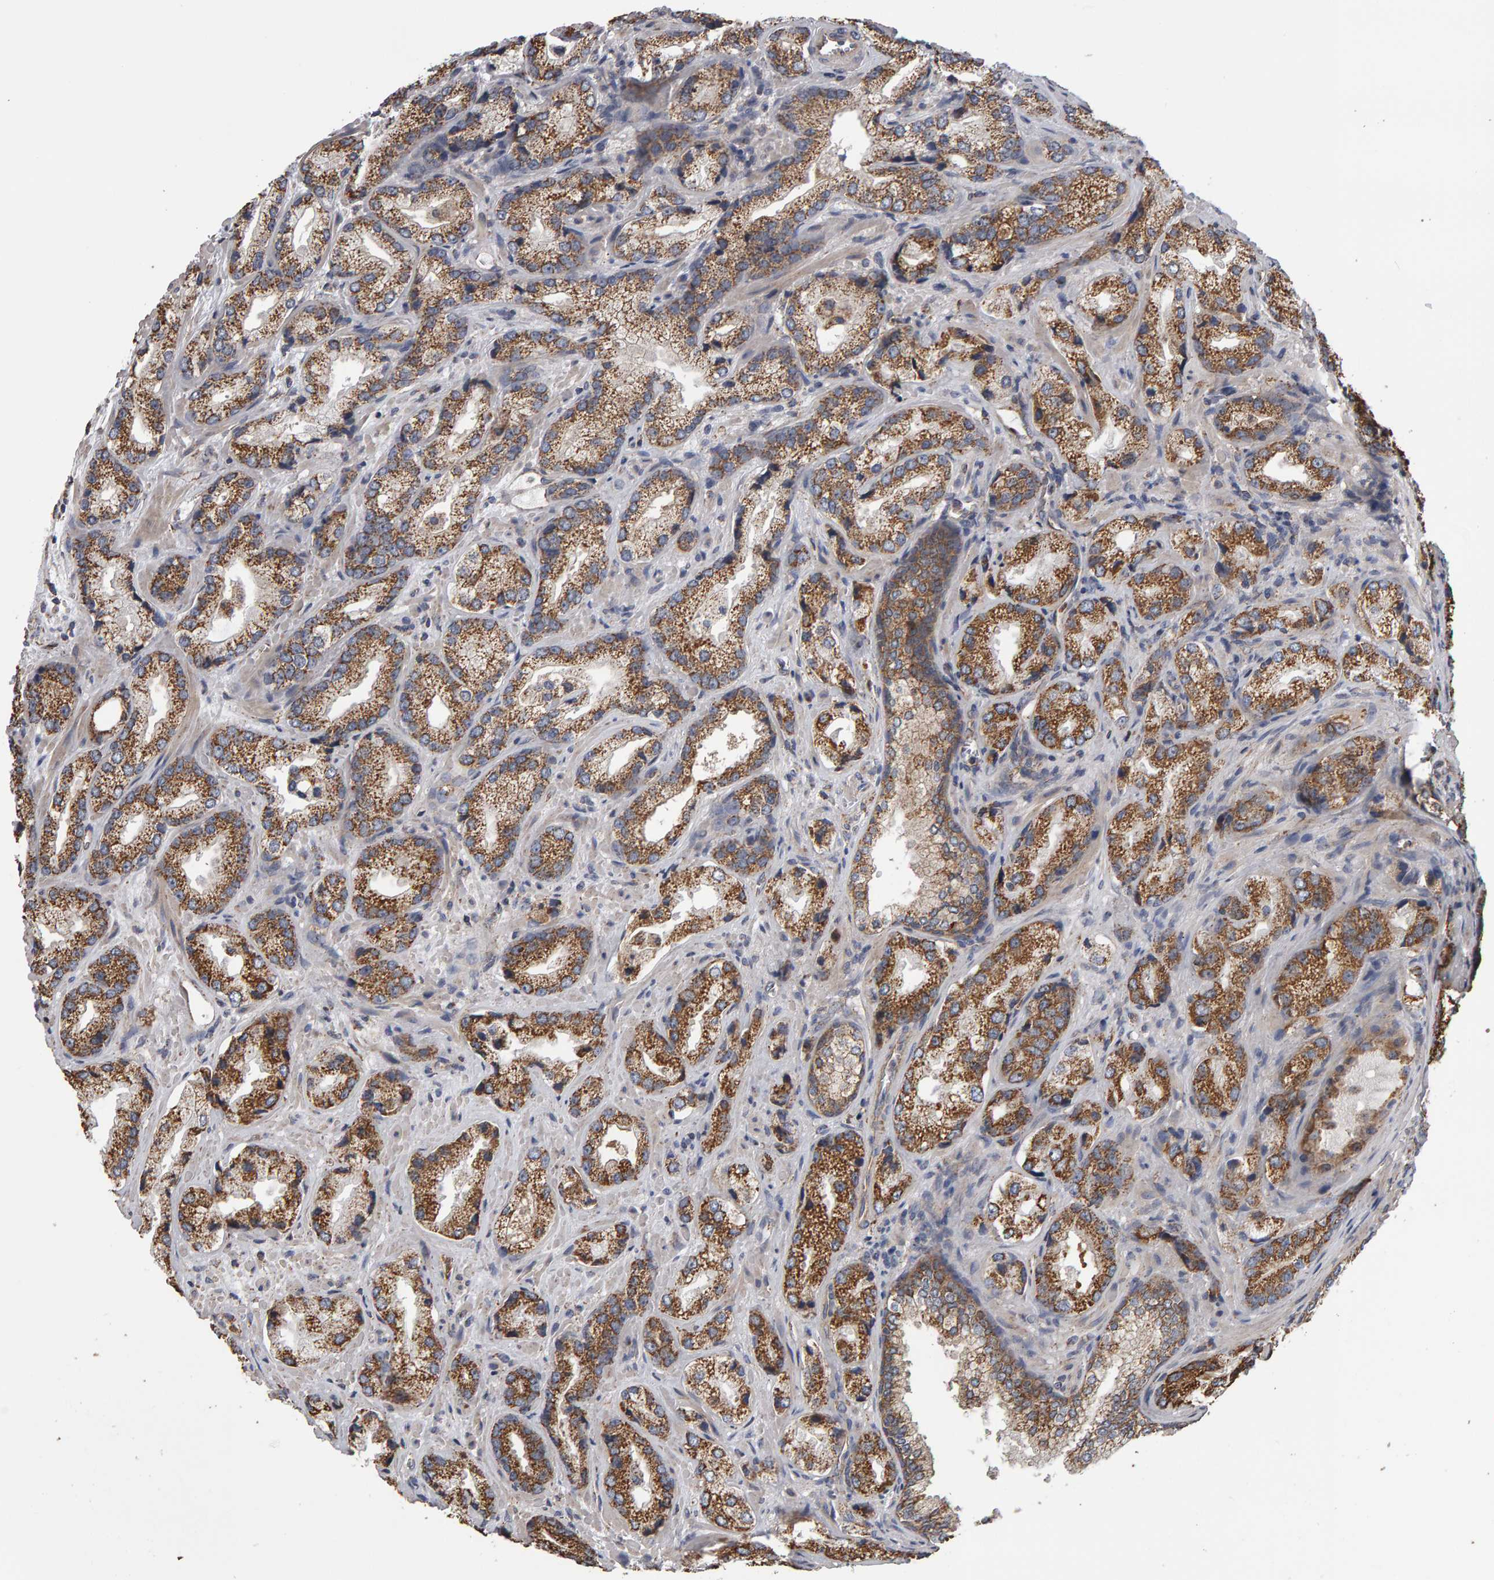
{"staining": {"intensity": "moderate", "quantity": ">75%", "location": "cytoplasmic/membranous"}, "tissue": "prostate cancer", "cell_type": "Tumor cells", "image_type": "cancer", "snomed": [{"axis": "morphology", "description": "Adenocarcinoma, High grade"}, {"axis": "topography", "description": "Prostate"}], "caption": "This image exhibits prostate adenocarcinoma (high-grade) stained with IHC to label a protein in brown. The cytoplasmic/membranous of tumor cells show moderate positivity for the protein. Nuclei are counter-stained blue.", "gene": "TOM1L1", "patient": {"sex": "male", "age": 63}}